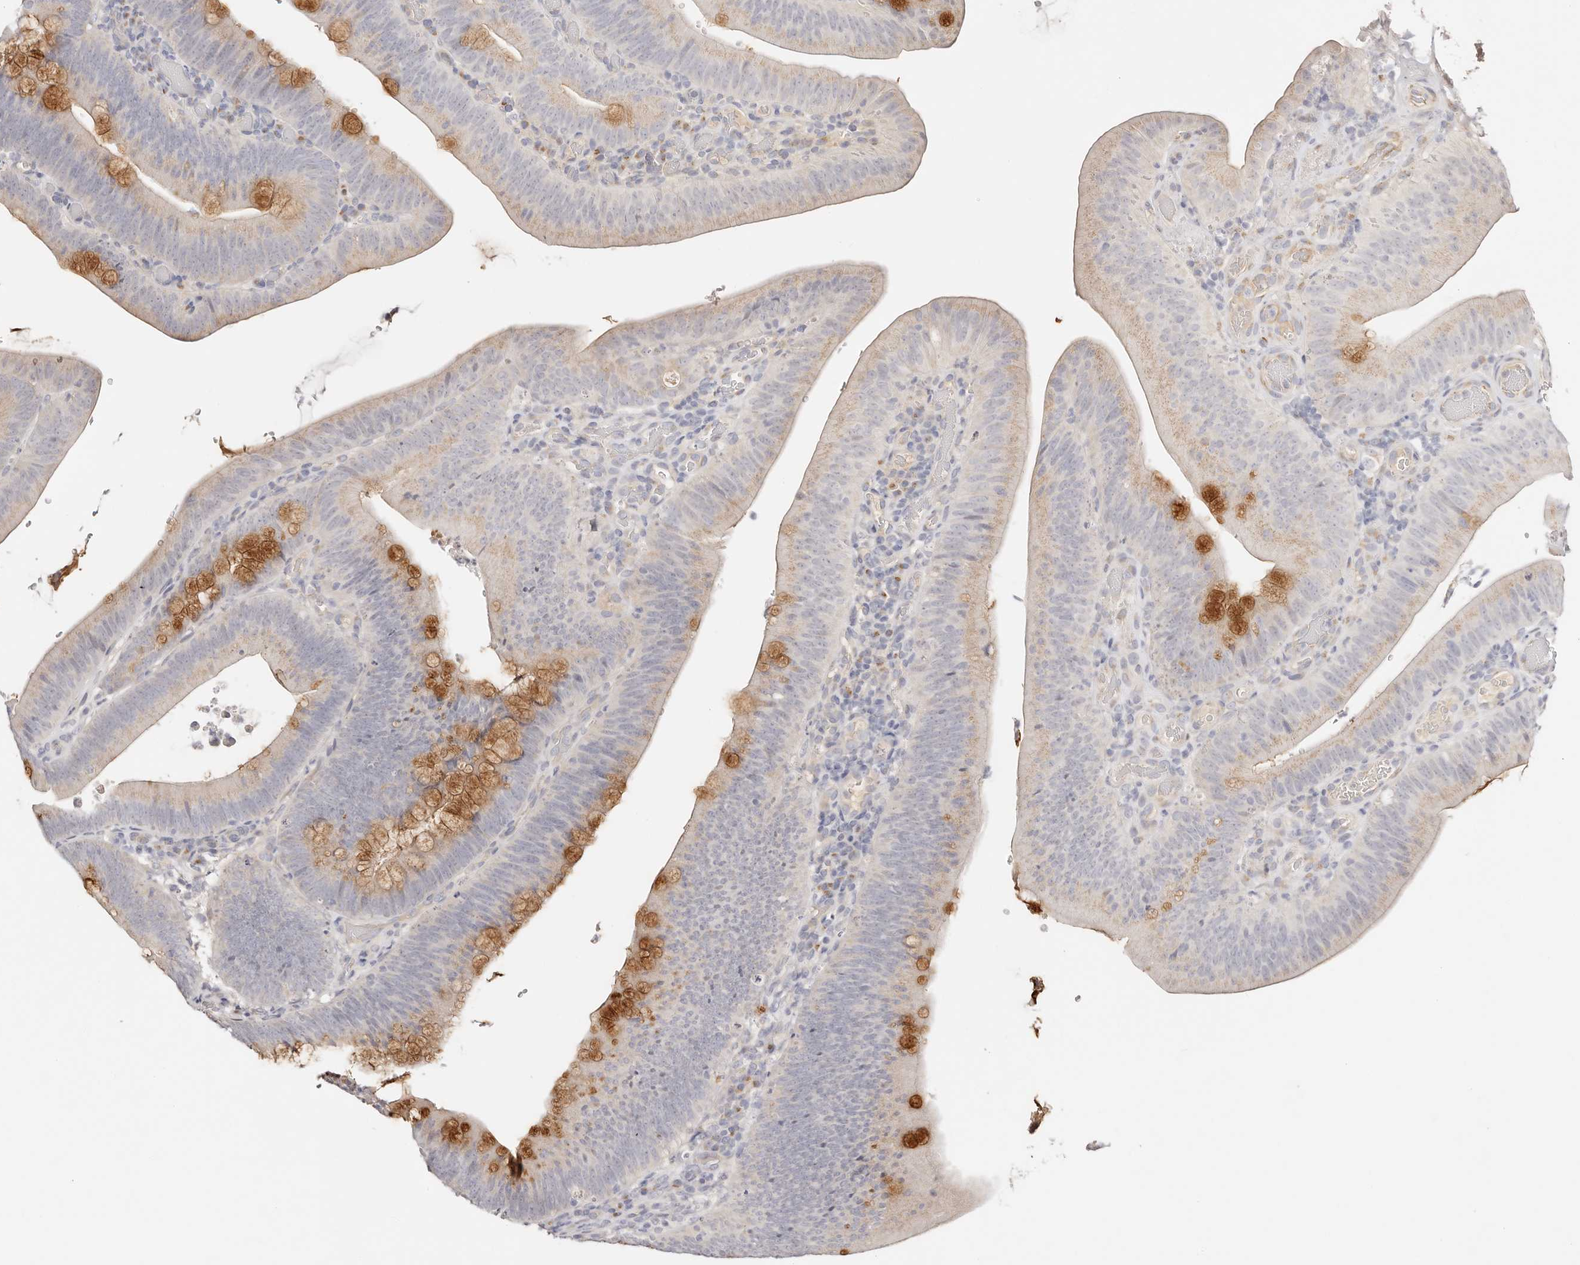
{"staining": {"intensity": "strong", "quantity": "<25%", "location": "cytoplasmic/membranous"}, "tissue": "colorectal cancer", "cell_type": "Tumor cells", "image_type": "cancer", "snomed": [{"axis": "morphology", "description": "Normal tissue, NOS"}, {"axis": "topography", "description": "Colon"}], "caption": "IHC staining of colorectal cancer, which shows medium levels of strong cytoplasmic/membranous staining in about <25% of tumor cells indicating strong cytoplasmic/membranous protein positivity. The staining was performed using DAB (brown) for protein detection and nuclei were counterstained in hematoxylin (blue).", "gene": "DNASE1", "patient": {"sex": "female", "age": 82}}